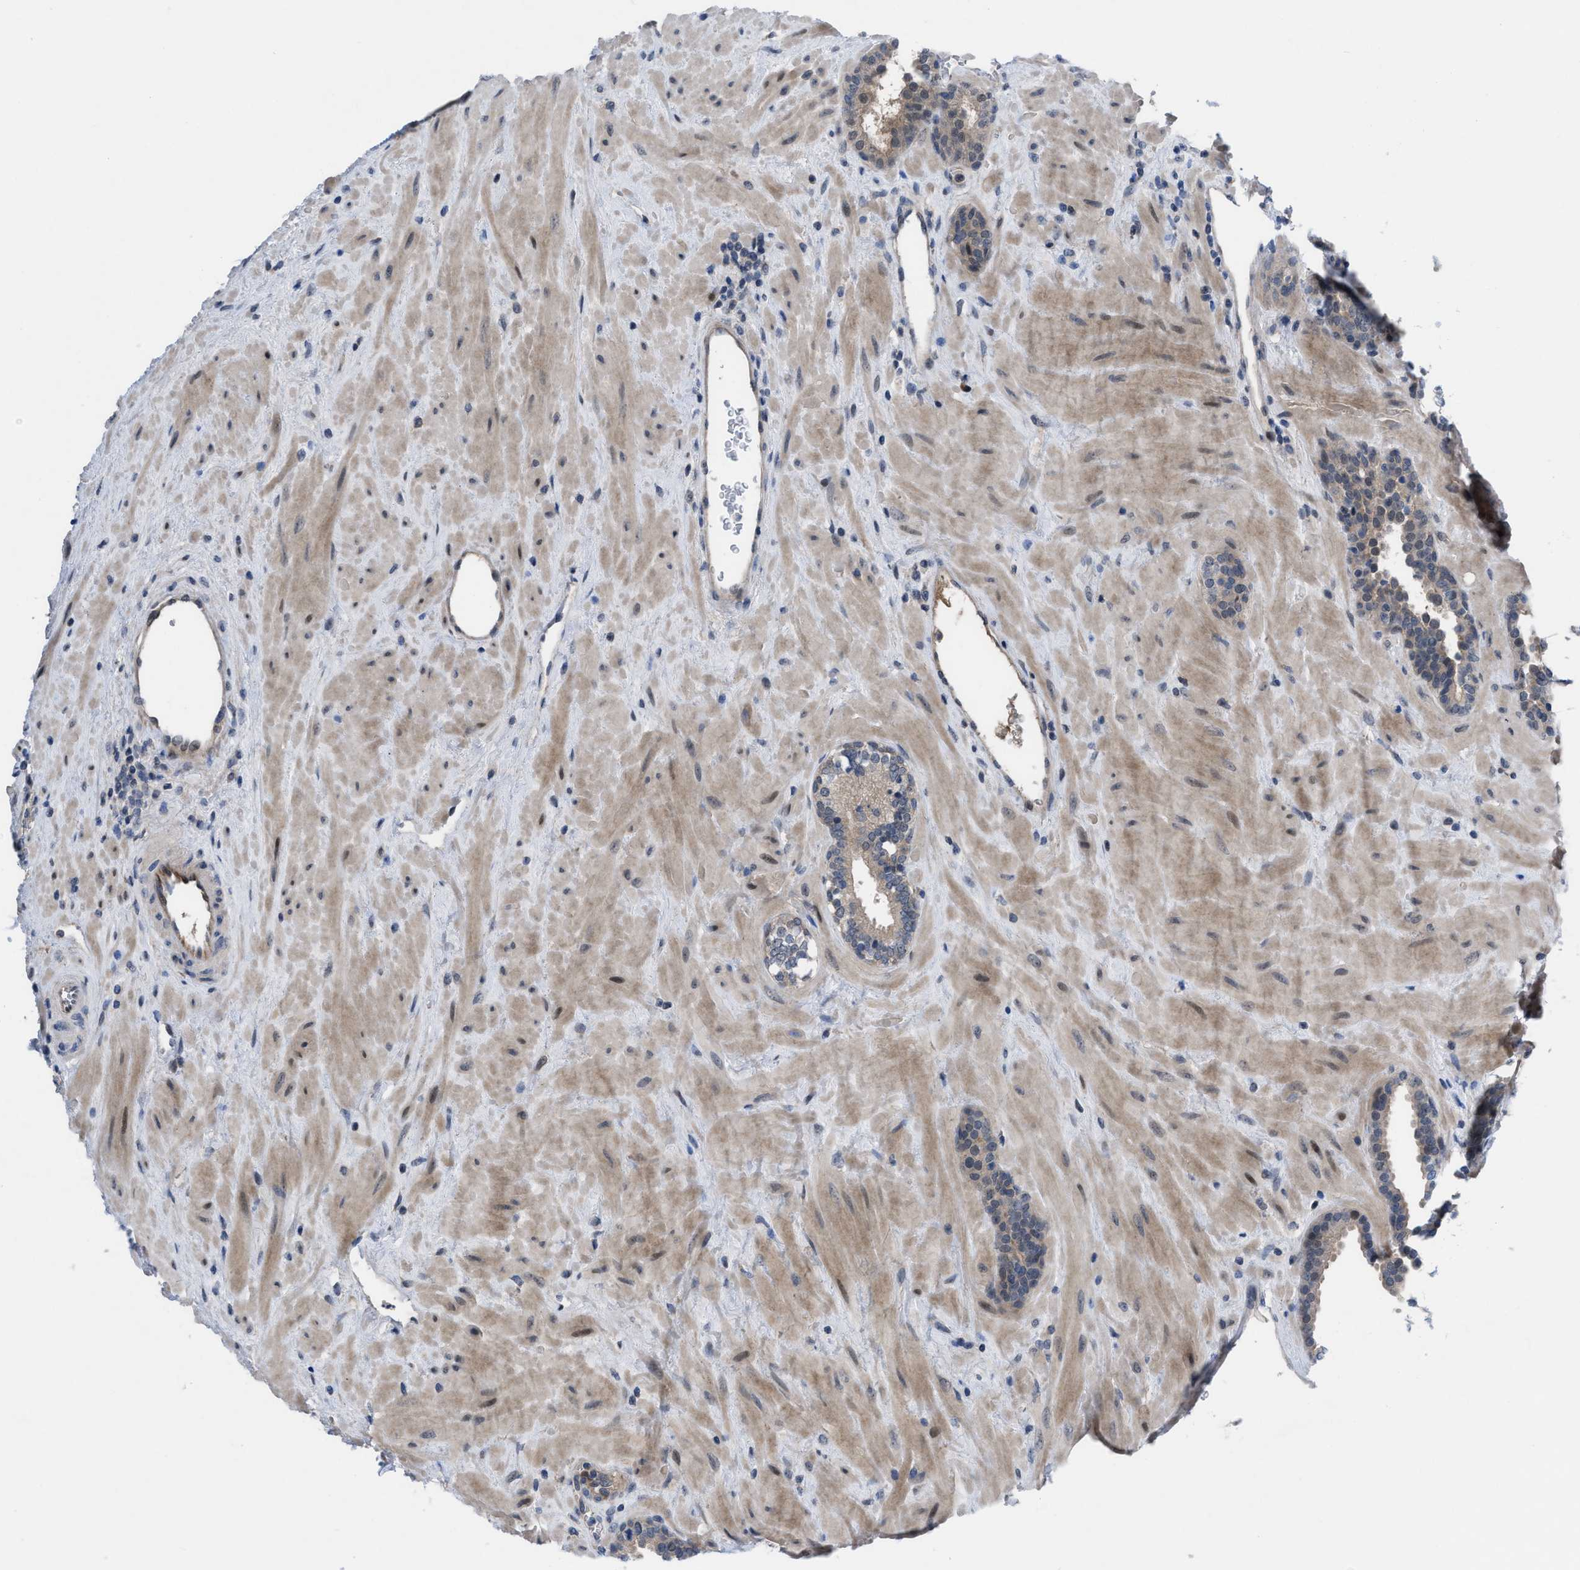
{"staining": {"intensity": "weak", "quantity": "<25%", "location": "cytoplasmic/membranous"}, "tissue": "prostate", "cell_type": "Glandular cells", "image_type": "normal", "snomed": [{"axis": "morphology", "description": "Normal tissue, NOS"}, {"axis": "topography", "description": "Prostate"}], "caption": "This micrograph is of unremarkable prostate stained with immunohistochemistry (IHC) to label a protein in brown with the nuclei are counter-stained blue. There is no positivity in glandular cells.", "gene": "IL17RE", "patient": {"sex": "male", "age": 51}}